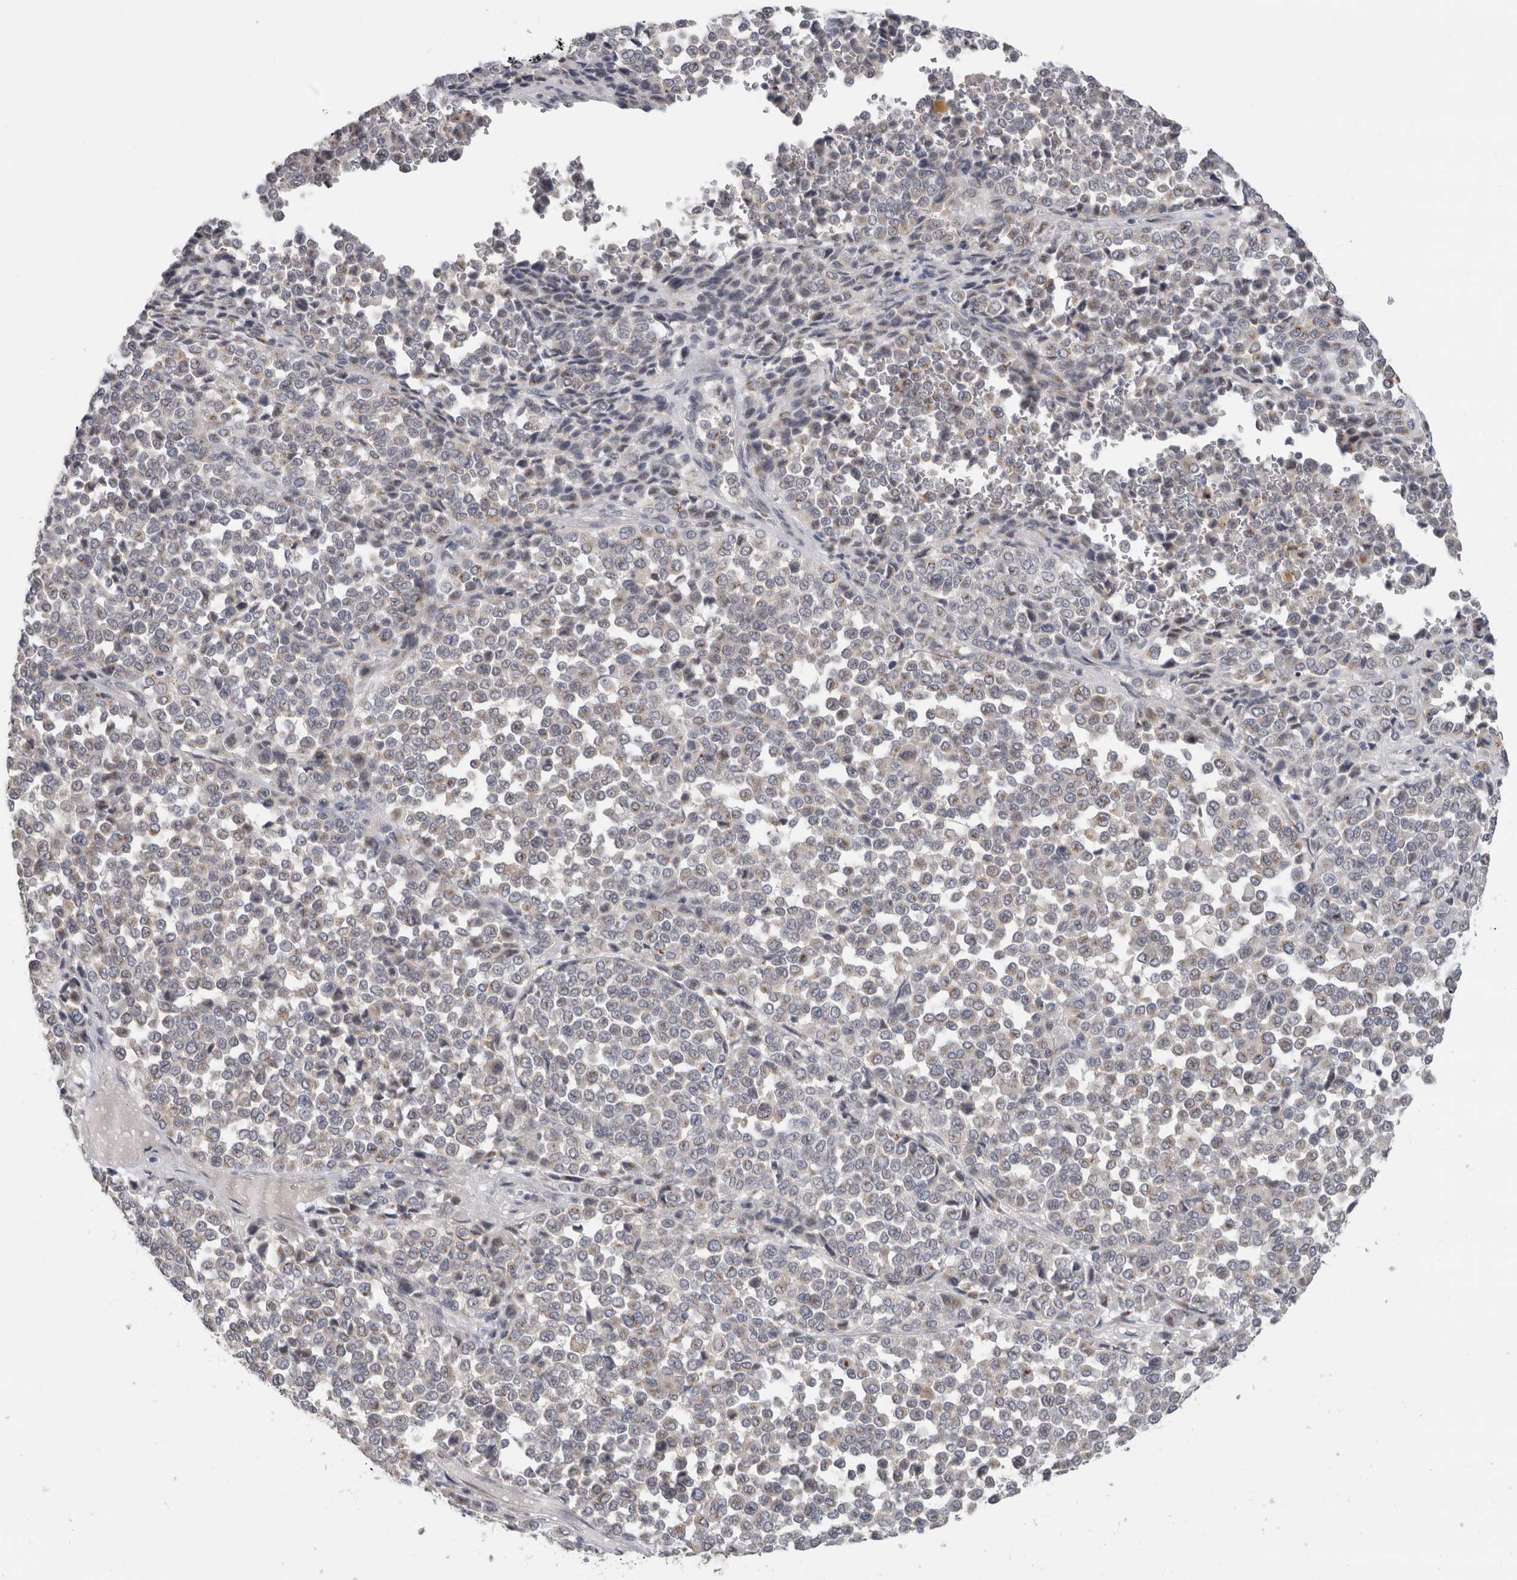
{"staining": {"intensity": "negative", "quantity": "none", "location": "none"}, "tissue": "melanoma", "cell_type": "Tumor cells", "image_type": "cancer", "snomed": [{"axis": "morphology", "description": "Malignant melanoma, Metastatic site"}, {"axis": "topography", "description": "Pancreas"}], "caption": "This micrograph is of malignant melanoma (metastatic site) stained with IHC to label a protein in brown with the nuclei are counter-stained blue. There is no staining in tumor cells. Brightfield microscopy of immunohistochemistry stained with DAB (3,3'-diaminobenzidine) (brown) and hematoxylin (blue), captured at high magnification.", "gene": "MGAT1", "patient": {"sex": "female", "age": 30}}